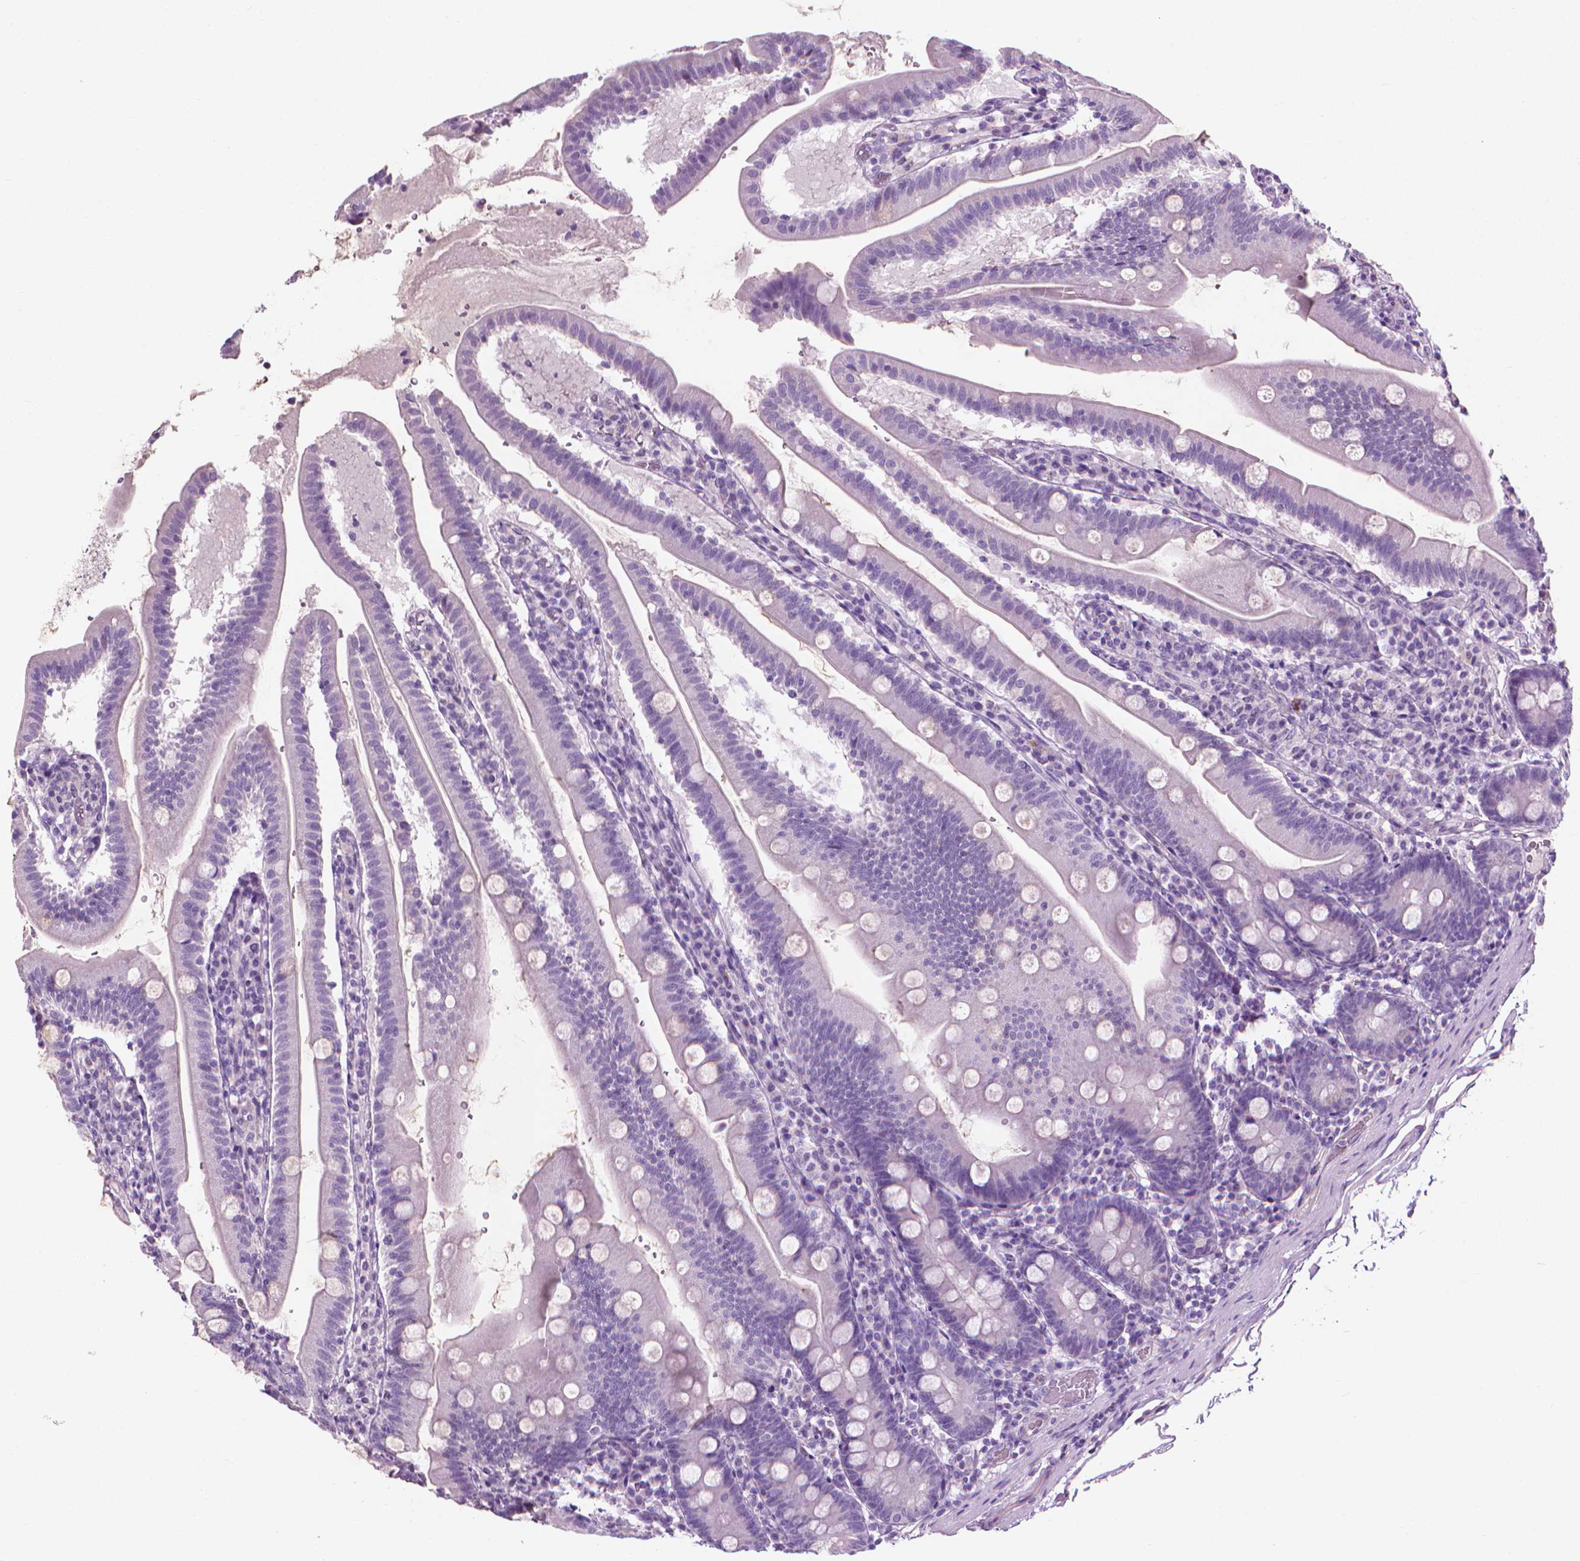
{"staining": {"intensity": "negative", "quantity": "none", "location": "none"}, "tissue": "duodenum", "cell_type": "Glandular cells", "image_type": "normal", "snomed": [{"axis": "morphology", "description": "Normal tissue, NOS"}, {"axis": "topography", "description": "Duodenum"}], "caption": "Glandular cells show no significant staining in unremarkable duodenum.", "gene": "KRT73", "patient": {"sex": "female", "age": 67}}